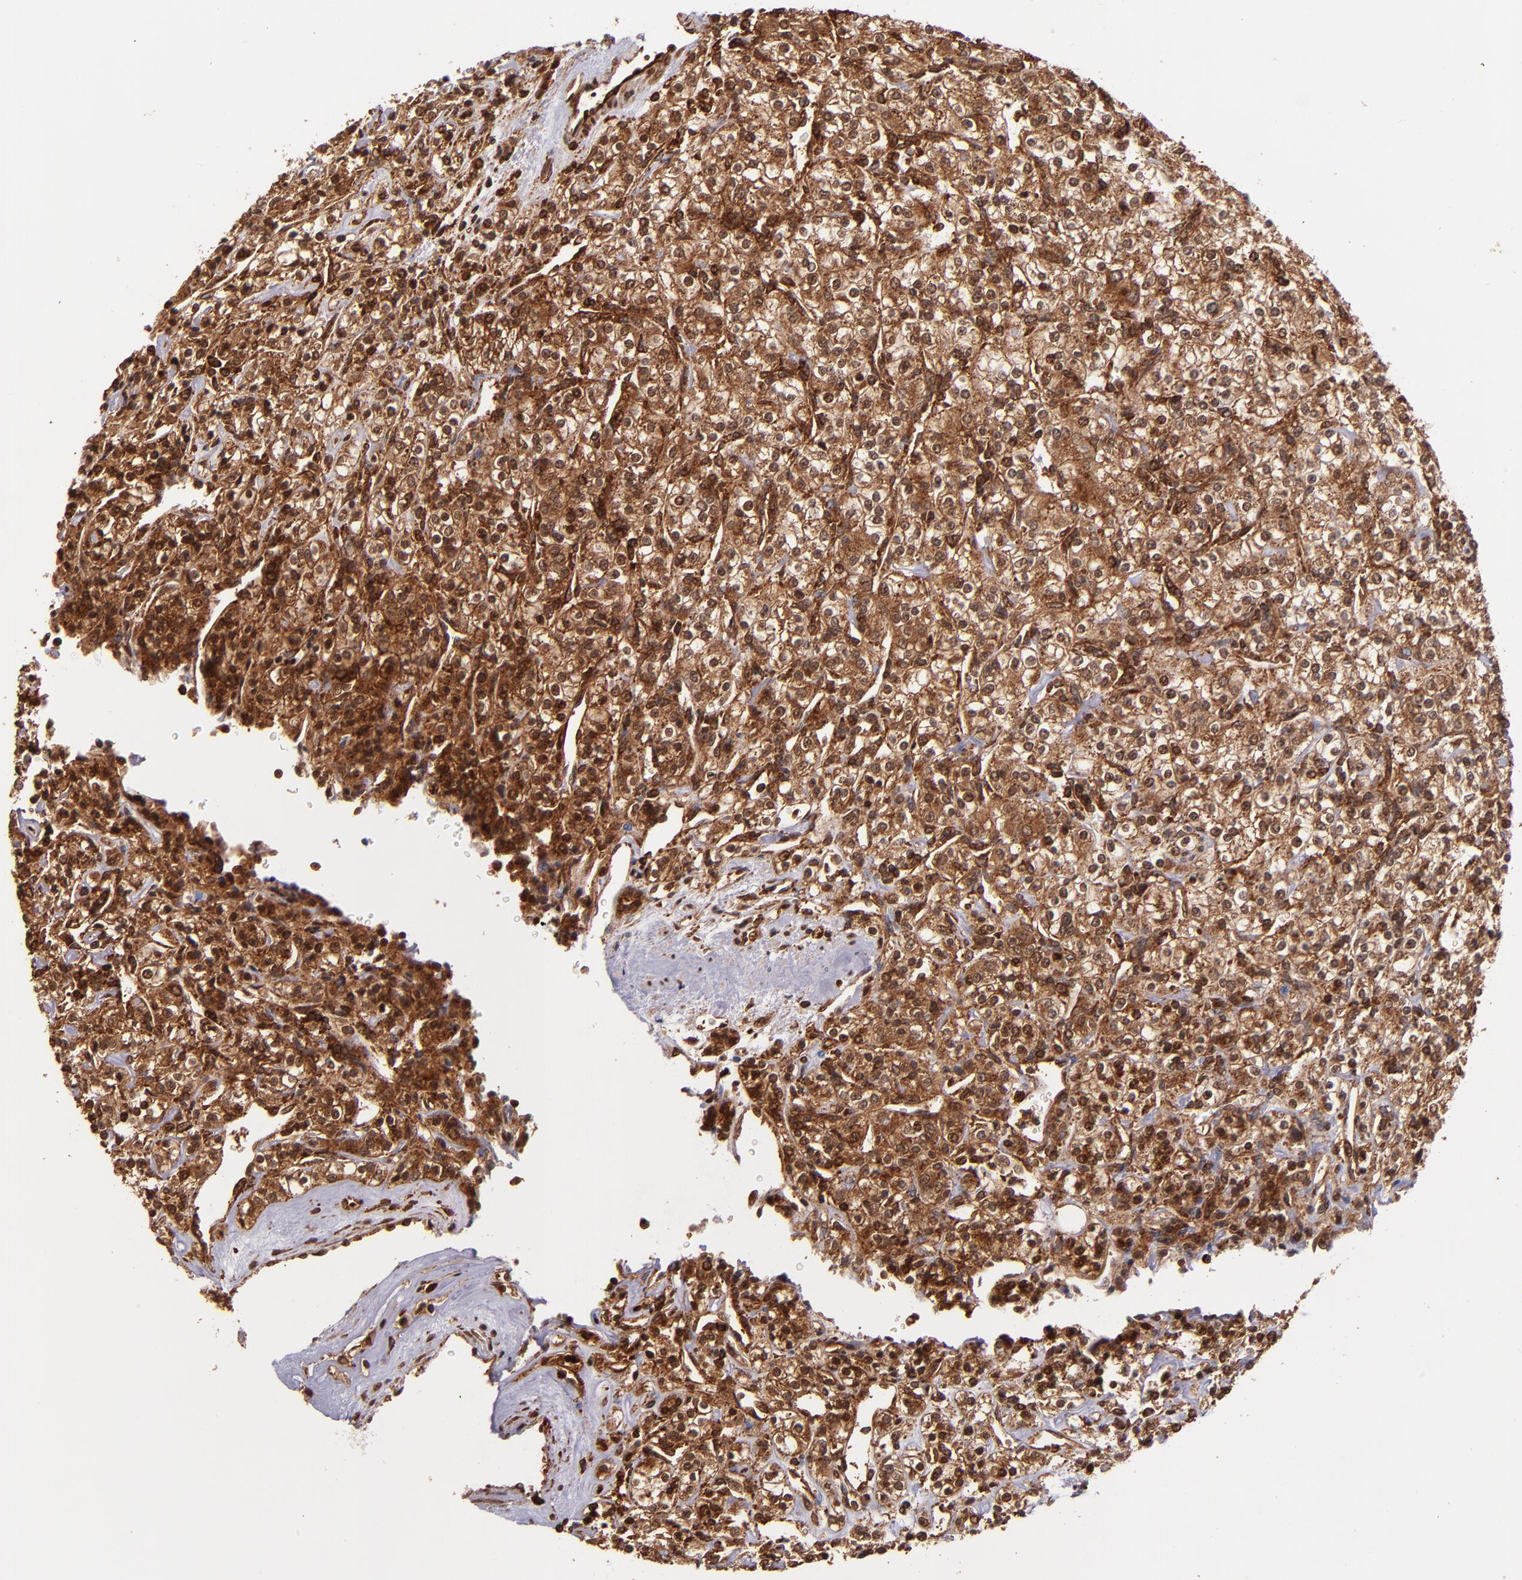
{"staining": {"intensity": "strong", "quantity": ">75%", "location": "cytoplasmic/membranous,nuclear"}, "tissue": "renal cancer", "cell_type": "Tumor cells", "image_type": "cancer", "snomed": [{"axis": "morphology", "description": "Adenocarcinoma, NOS"}, {"axis": "topography", "description": "Kidney"}], "caption": "Strong cytoplasmic/membranous and nuclear staining is seen in approximately >75% of tumor cells in renal adenocarcinoma.", "gene": "STX8", "patient": {"sex": "male", "age": 77}}